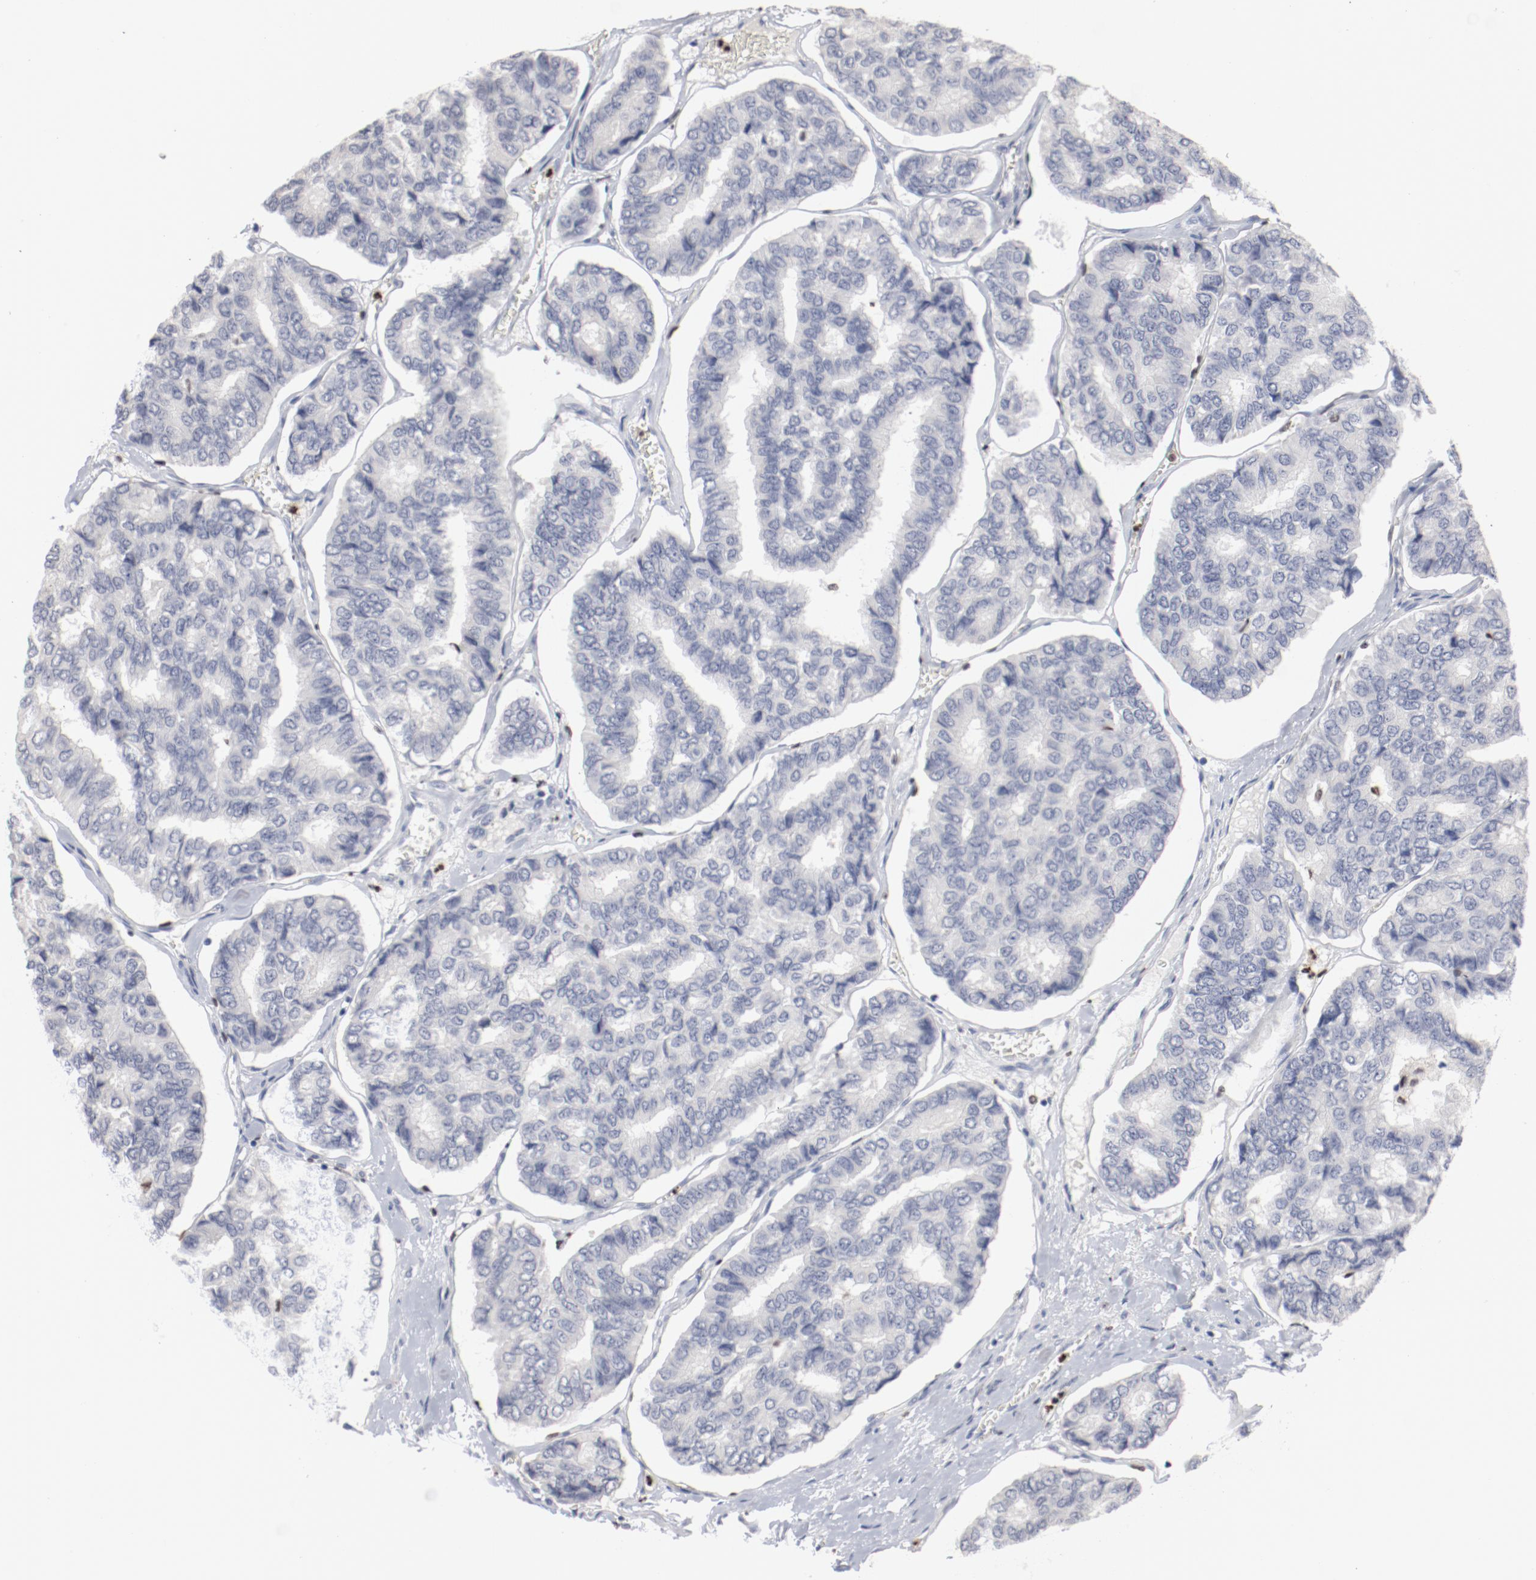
{"staining": {"intensity": "negative", "quantity": "none", "location": "none"}, "tissue": "thyroid cancer", "cell_type": "Tumor cells", "image_type": "cancer", "snomed": [{"axis": "morphology", "description": "Papillary adenocarcinoma, NOS"}, {"axis": "topography", "description": "Thyroid gland"}], "caption": "Papillary adenocarcinoma (thyroid) was stained to show a protein in brown. There is no significant positivity in tumor cells.", "gene": "SPI1", "patient": {"sex": "female", "age": 35}}